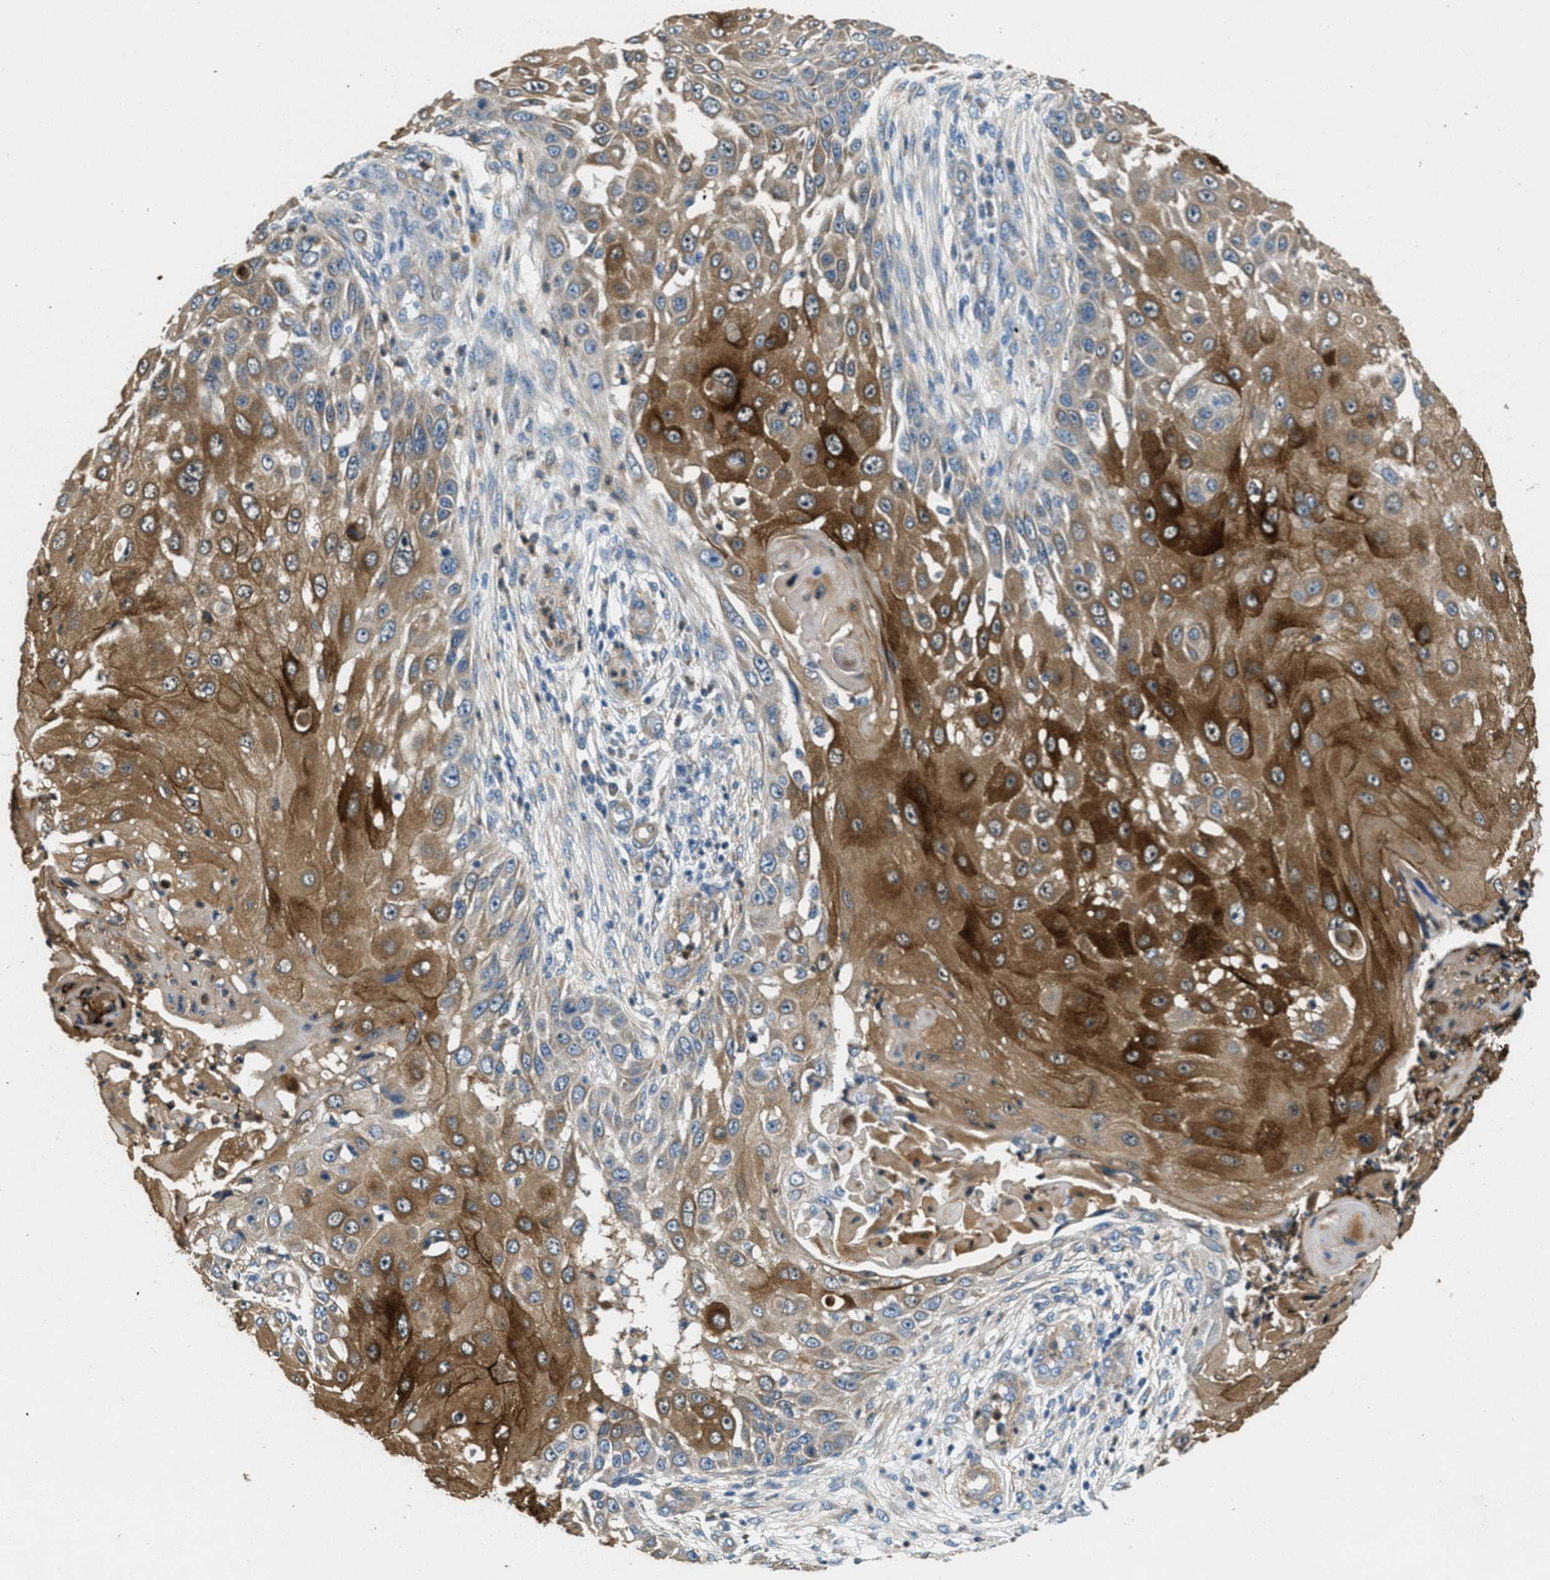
{"staining": {"intensity": "strong", "quantity": "25%-75%", "location": "cytoplasmic/membranous"}, "tissue": "skin cancer", "cell_type": "Tumor cells", "image_type": "cancer", "snomed": [{"axis": "morphology", "description": "Squamous cell carcinoma, NOS"}, {"axis": "topography", "description": "Skin"}], "caption": "Strong cytoplasmic/membranous positivity for a protein is present in approximately 25%-75% of tumor cells of skin cancer using IHC.", "gene": "TOMM70", "patient": {"sex": "female", "age": 44}}